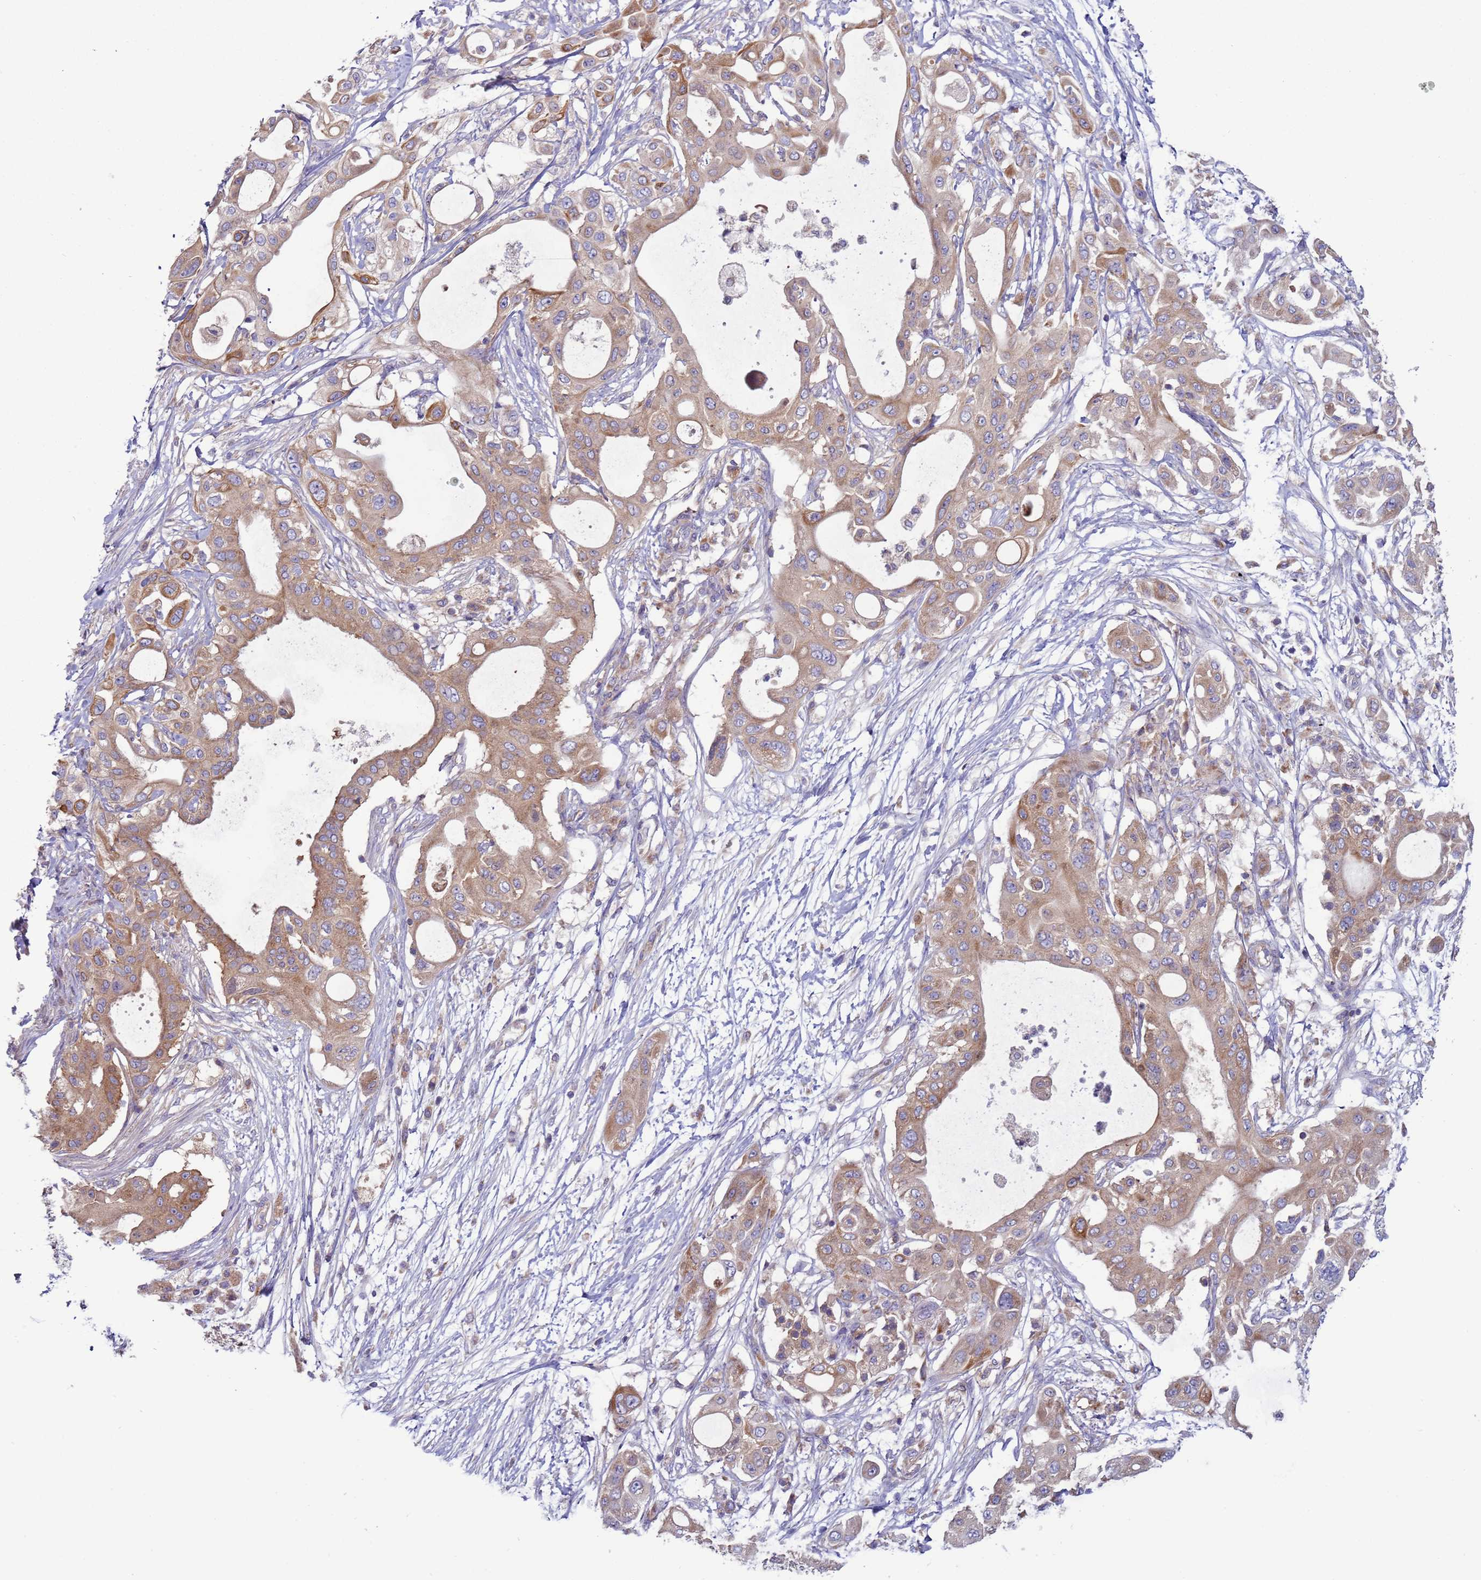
{"staining": {"intensity": "moderate", "quantity": ">75%", "location": "cytoplasmic/membranous"}, "tissue": "pancreatic cancer", "cell_type": "Tumor cells", "image_type": "cancer", "snomed": [{"axis": "morphology", "description": "Adenocarcinoma, NOS"}, {"axis": "topography", "description": "Pancreas"}], "caption": "High-power microscopy captured an IHC photomicrograph of adenocarcinoma (pancreatic), revealing moderate cytoplasmic/membranous positivity in approximately >75% of tumor cells.", "gene": "UQCRQ", "patient": {"sex": "male", "age": 68}}